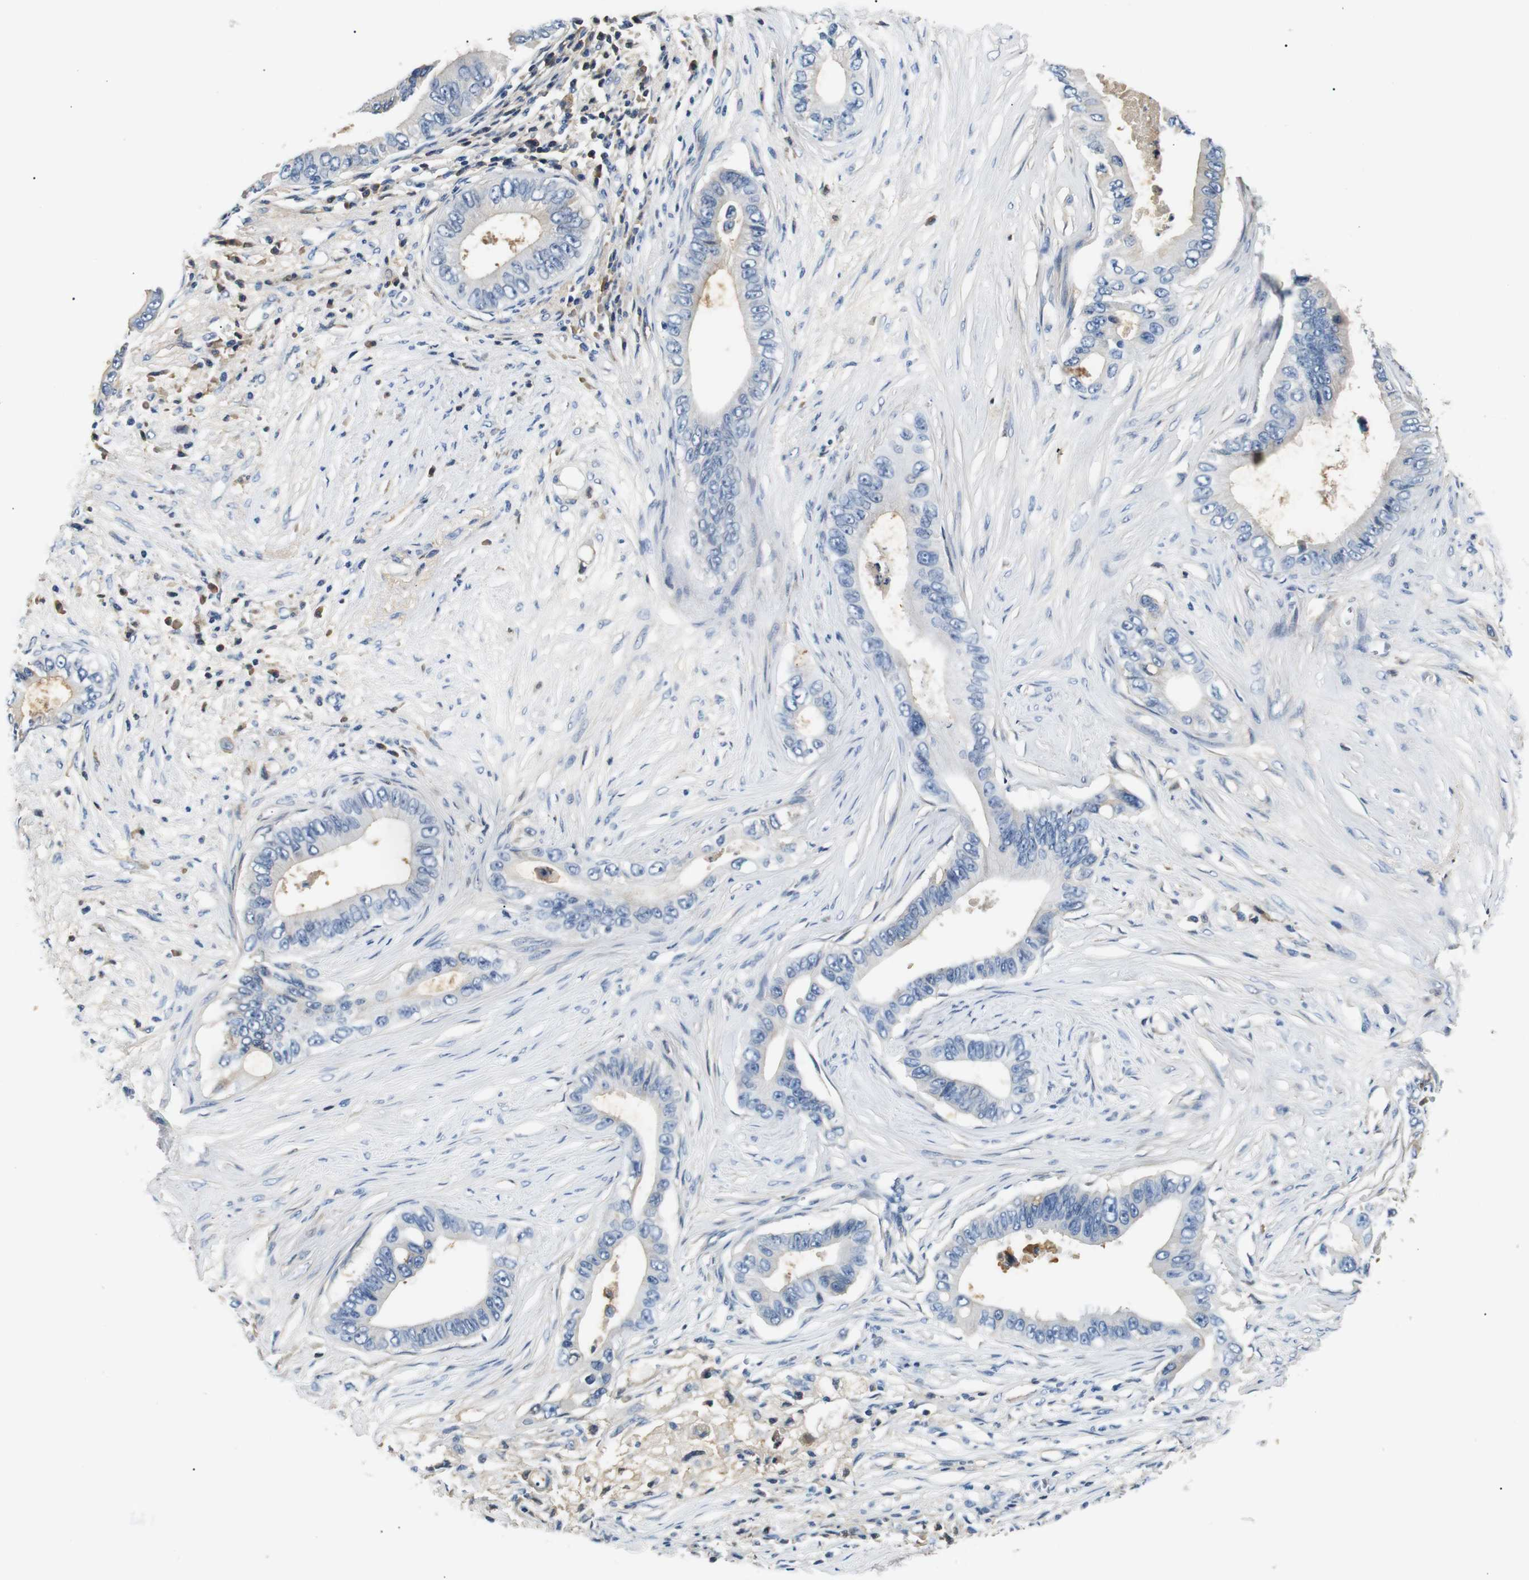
{"staining": {"intensity": "weak", "quantity": "<25%", "location": "cytoplasmic/membranous"}, "tissue": "pancreatic cancer", "cell_type": "Tumor cells", "image_type": "cancer", "snomed": [{"axis": "morphology", "description": "Adenocarcinoma, NOS"}, {"axis": "topography", "description": "Pancreas"}], "caption": "Histopathology image shows no significant protein positivity in tumor cells of pancreatic adenocarcinoma.", "gene": "LHCGR", "patient": {"sex": "male", "age": 77}}